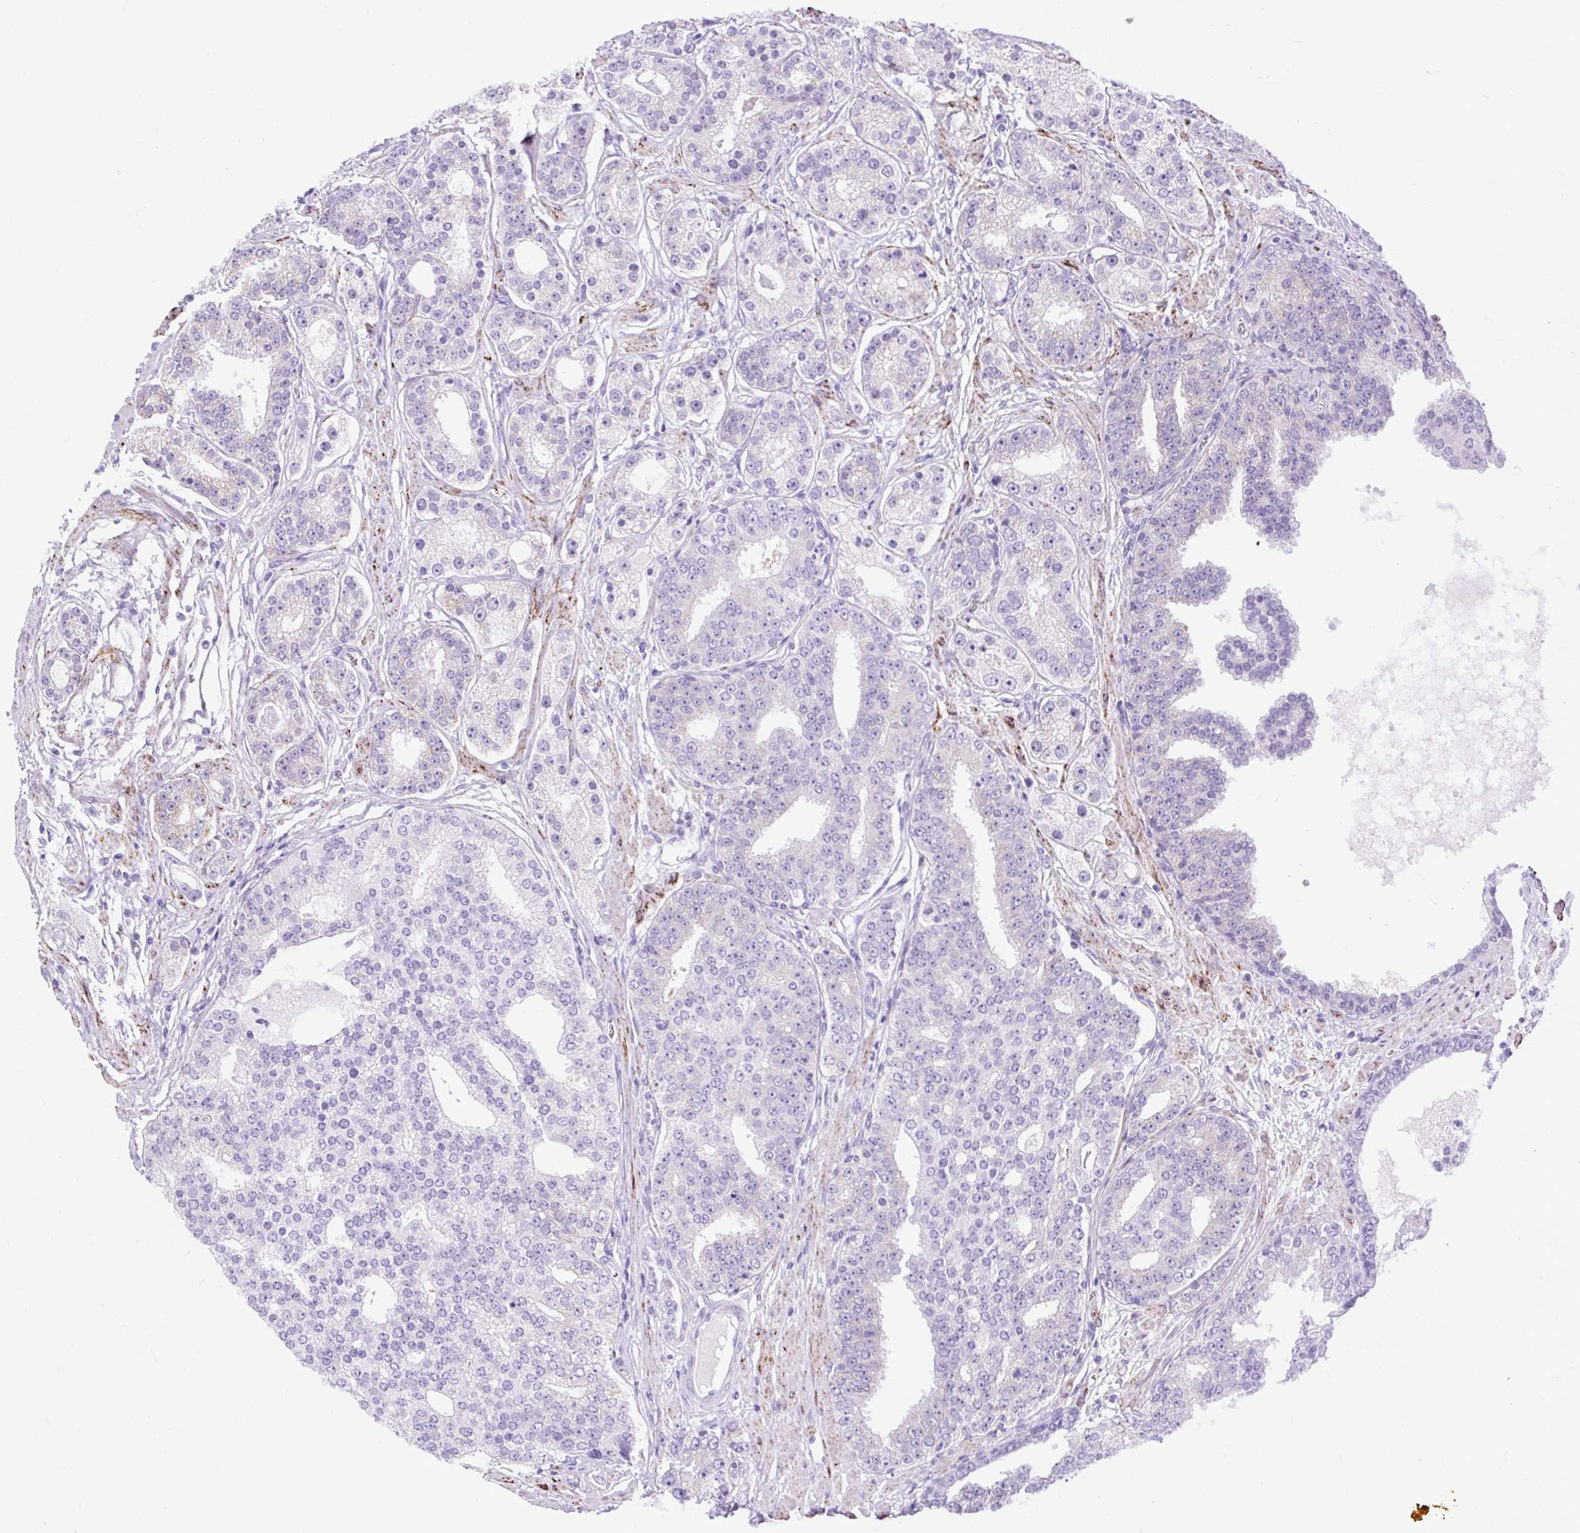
{"staining": {"intensity": "negative", "quantity": "none", "location": "none"}, "tissue": "prostate cancer", "cell_type": "Tumor cells", "image_type": "cancer", "snomed": [{"axis": "morphology", "description": "Adenocarcinoma, High grade"}, {"axis": "topography", "description": "Prostate"}], "caption": "A high-resolution image shows IHC staining of prostate cancer (adenocarcinoma (high-grade)), which reveals no significant staining in tumor cells.", "gene": "ZNF256", "patient": {"sex": "male", "age": 71}}